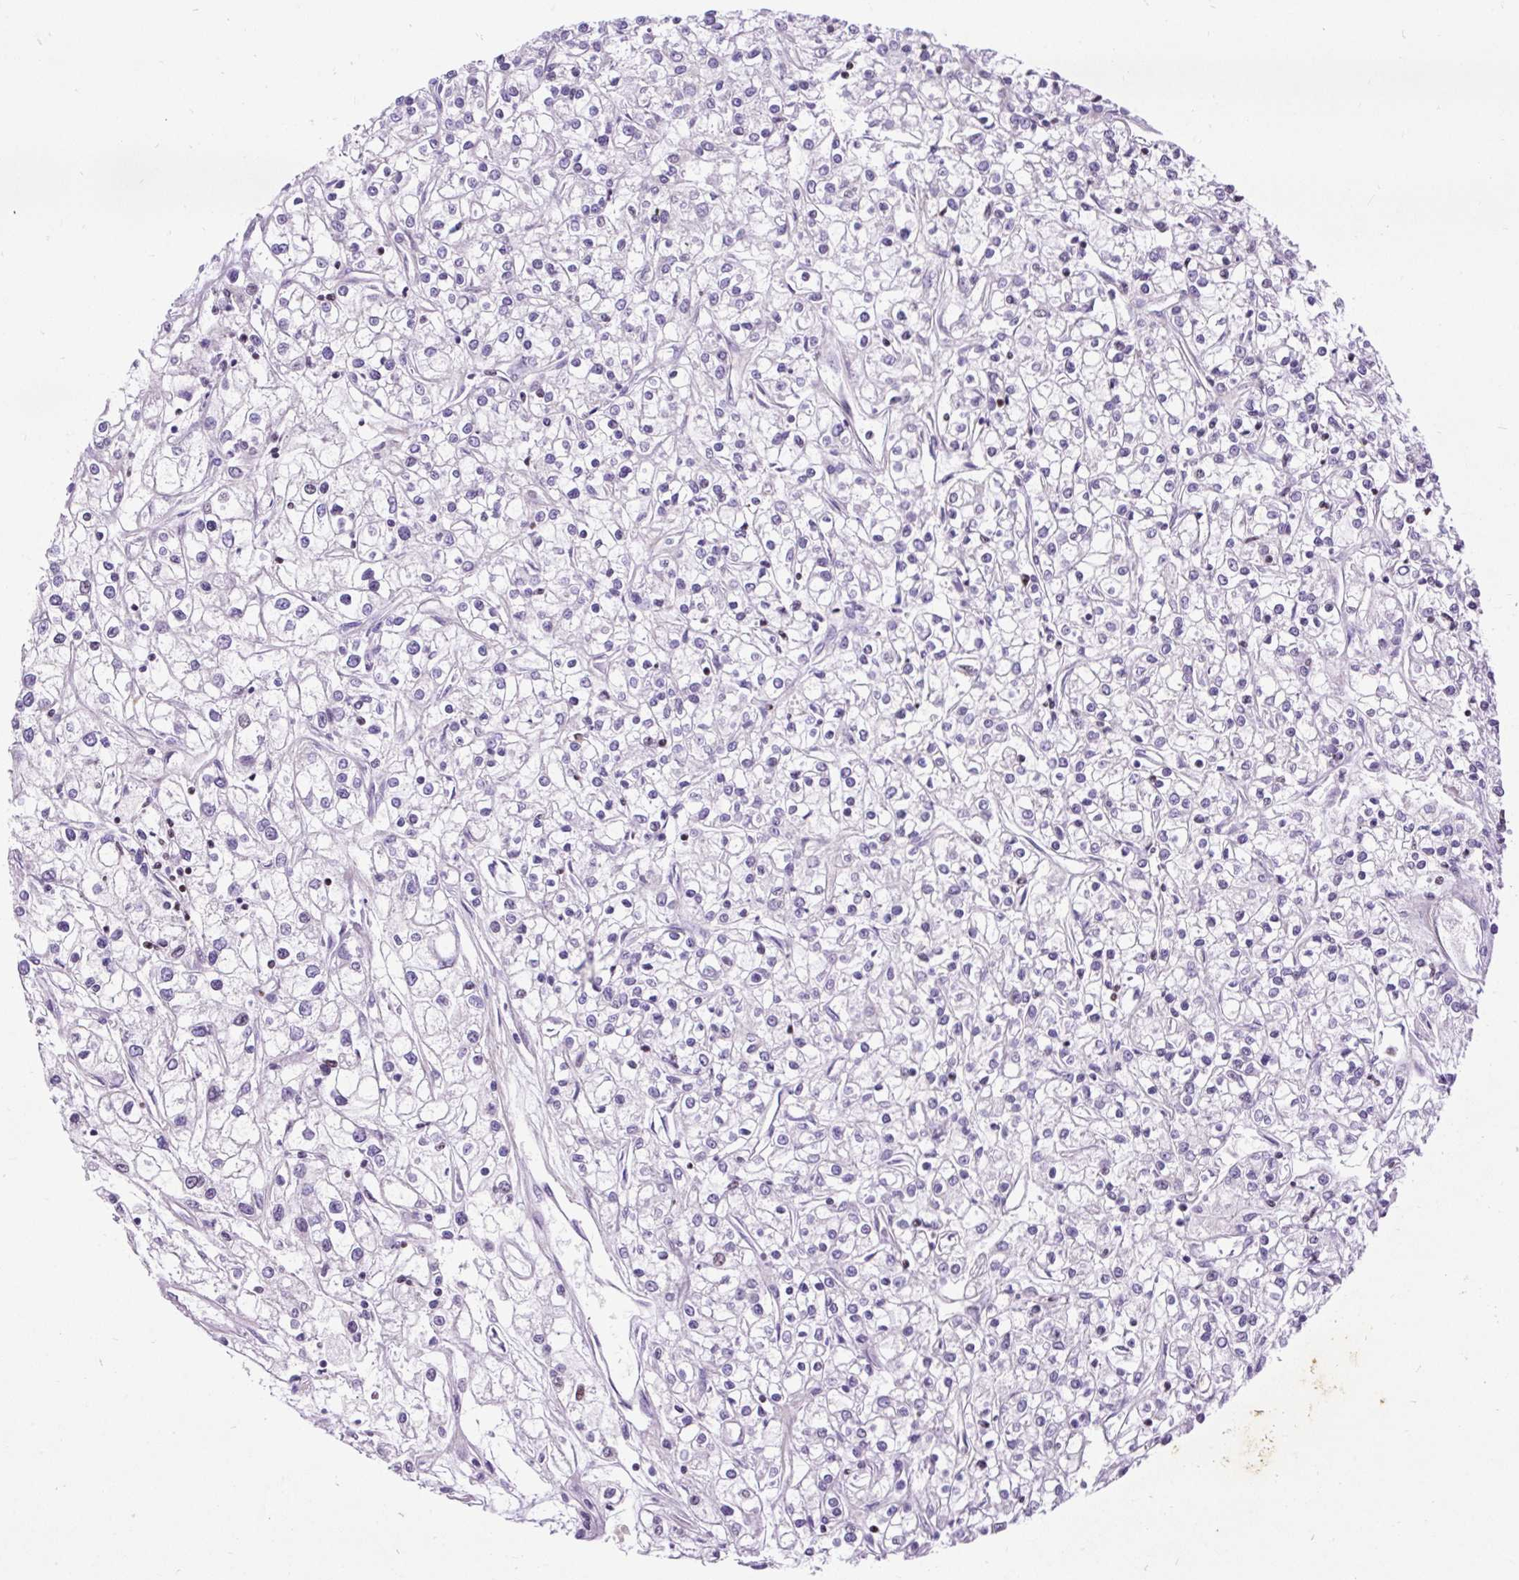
{"staining": {"intensity": "negative", "quantity": "none", "location": "none"}, "tissue": "renal cancer", "cell_type": "Tumor cells", "image_type": "cancer", "snomed": [{"axis": "morphology", "description": "Adenocarcinoma, NOS"}, {"axis": "topography", "description": "Kidney"}], "caption": "Immunohistochemistry (IHC) photomicrograph of adenocarcinoma (renal) stained for a protein (brown), which exhibits no staining in tumor cells.", "gene": "SPC24", "patient": {"sex": "female", "age": 59}}